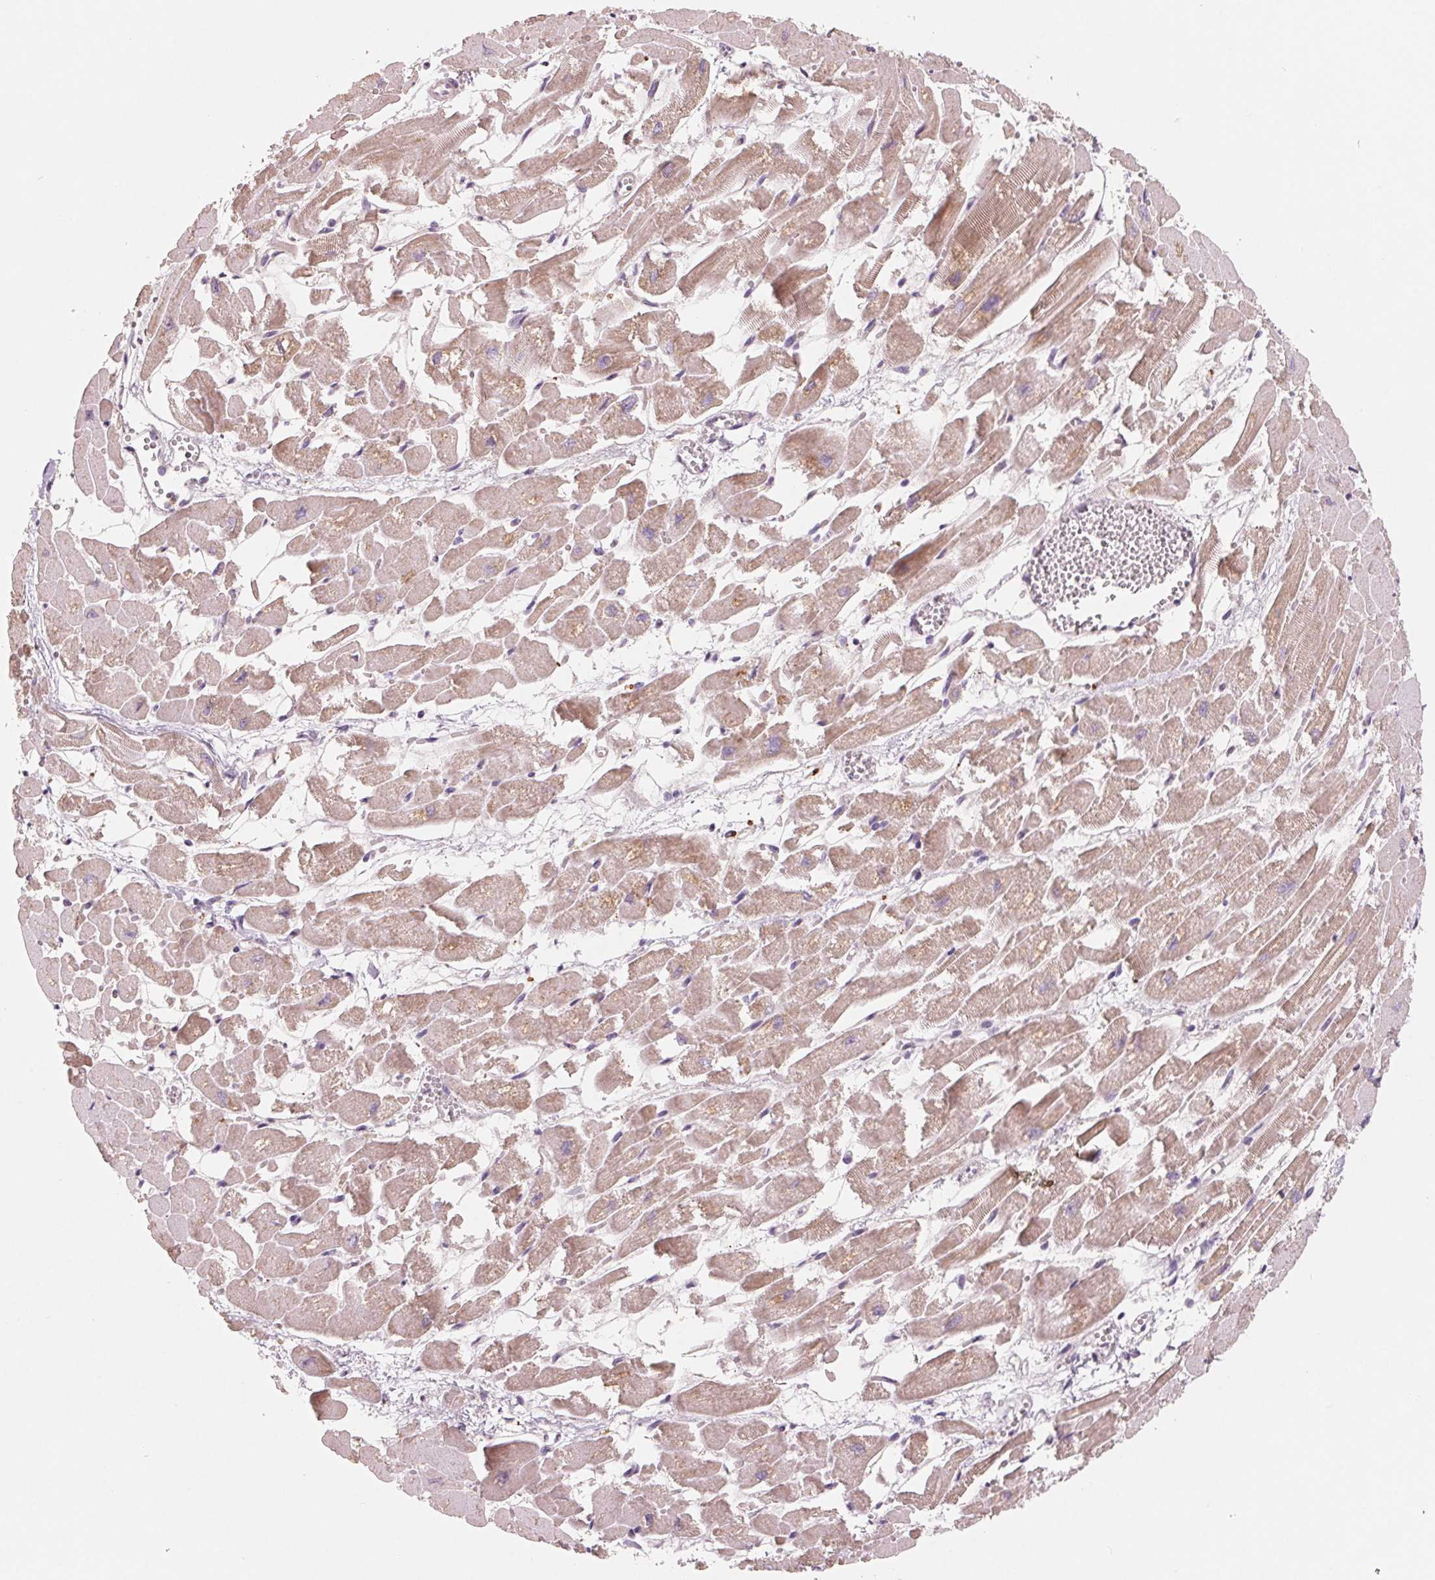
{"staining": {"intensity": "weak", "quantity": ">75%", "location": "cytoplasmic/membranous"}, "tissue": "heart muscle", "cell_type": "Cardiomyocytes", "image_type": "normal", "snomed": [{"axis": "morphology", "description": "Normal tissue, NOS"}, {"axis": "topography", "description": "Heart"}], "caption": "Immunohistochemistry (IHC) (DAB) staining of unremarkable heart muscle displays weak cytoplasmic/membranous protein positivity in about >75% of cardiomyocytes. (IHC, brightfield microscopy, high magnification).", "gene": "AQP8", "patient": {"sex": "female", "age": 52}}